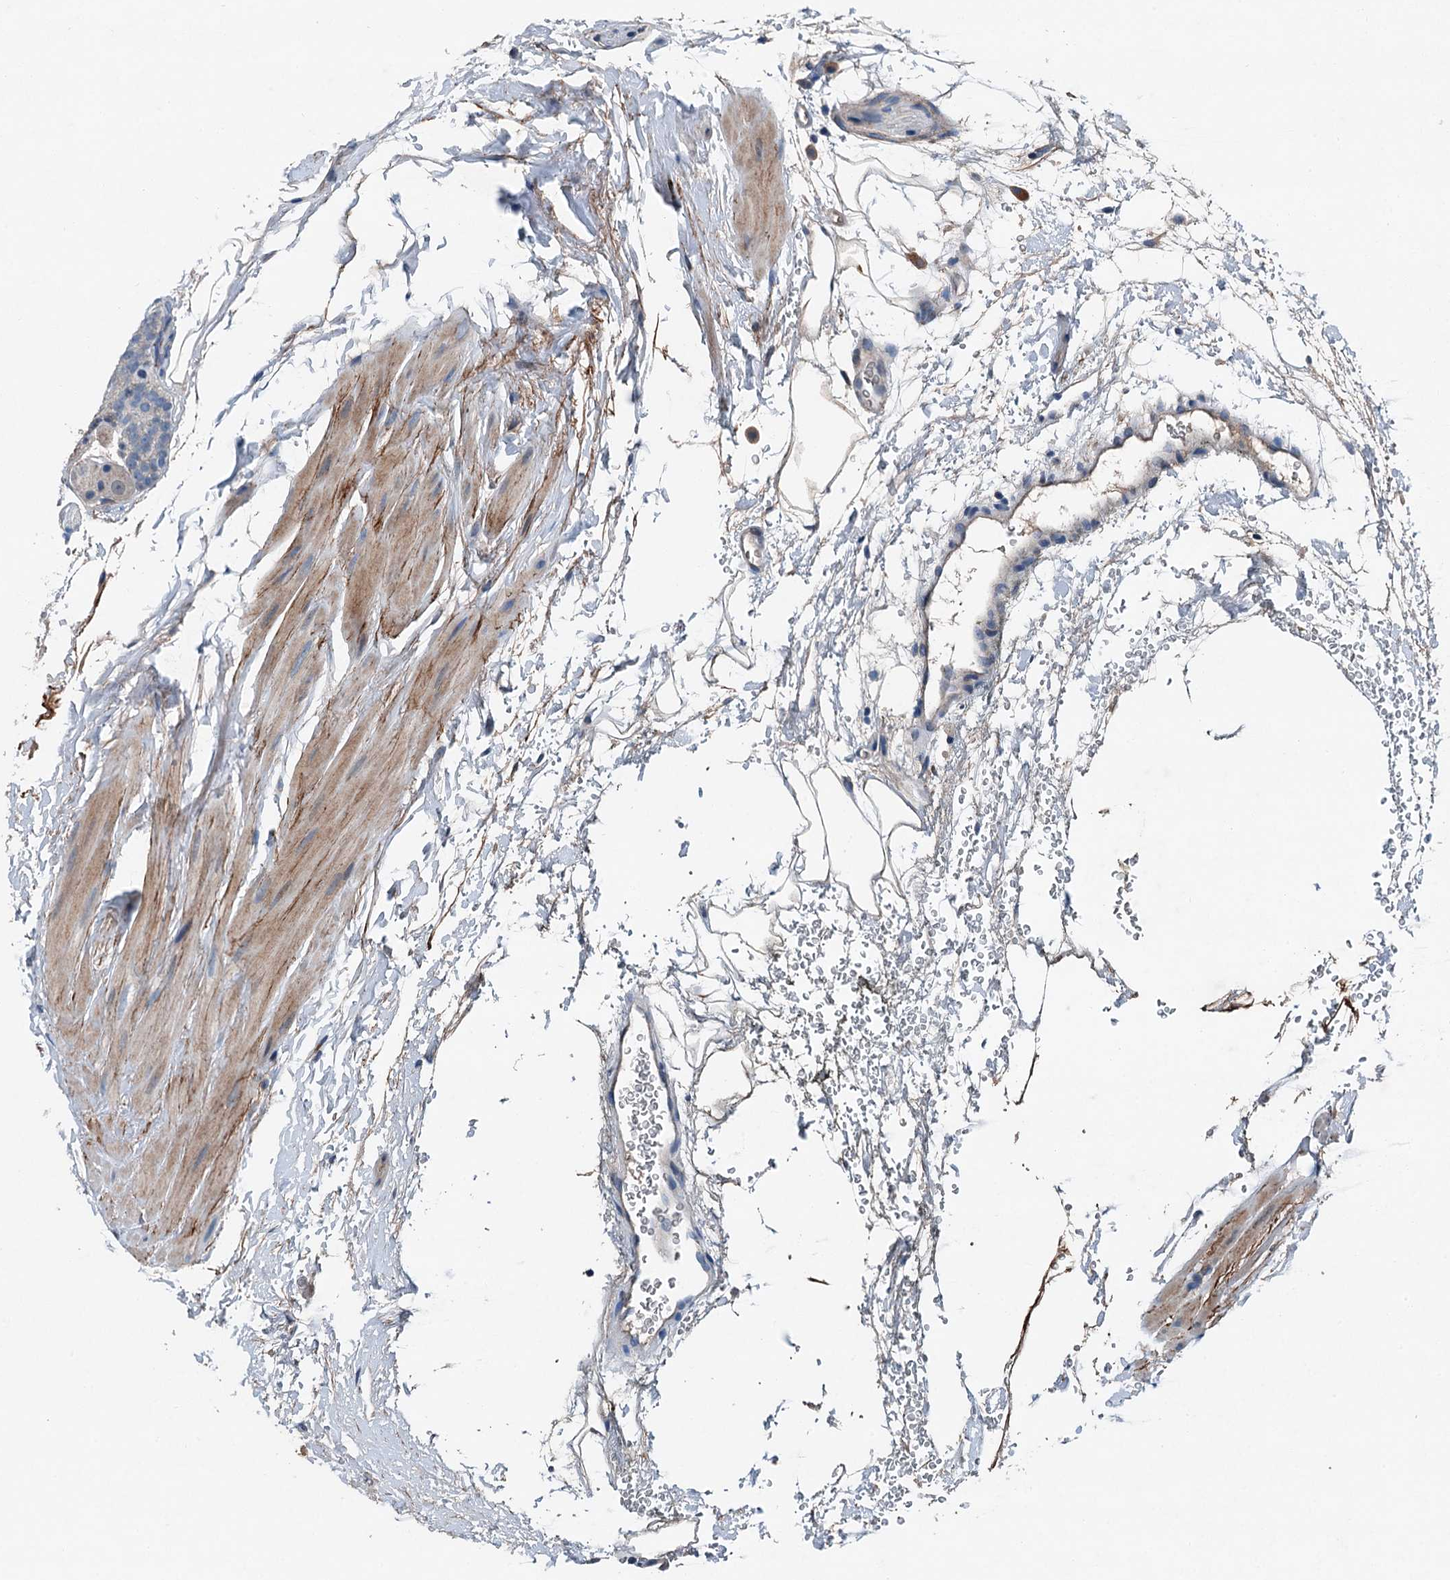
{"staining": {"intensity": "negative", "quantity": "none", "location": "none"}, "tissue": "prostate cancer", "cell_type": "Tumor cells", "image_type": "cancer", "snomed": [{"axis": "morphology", "description": "Adenocarcinoma, High grade"}, {"axis": "topography", "description": "Prostate"}], "caption": "Tumor cells are negative for protein expression in human prostate cancer (adenocarcinoma (high-grade)).", "gene": "SLC2A10", "patient": {"sex": "male", "age": 56}}